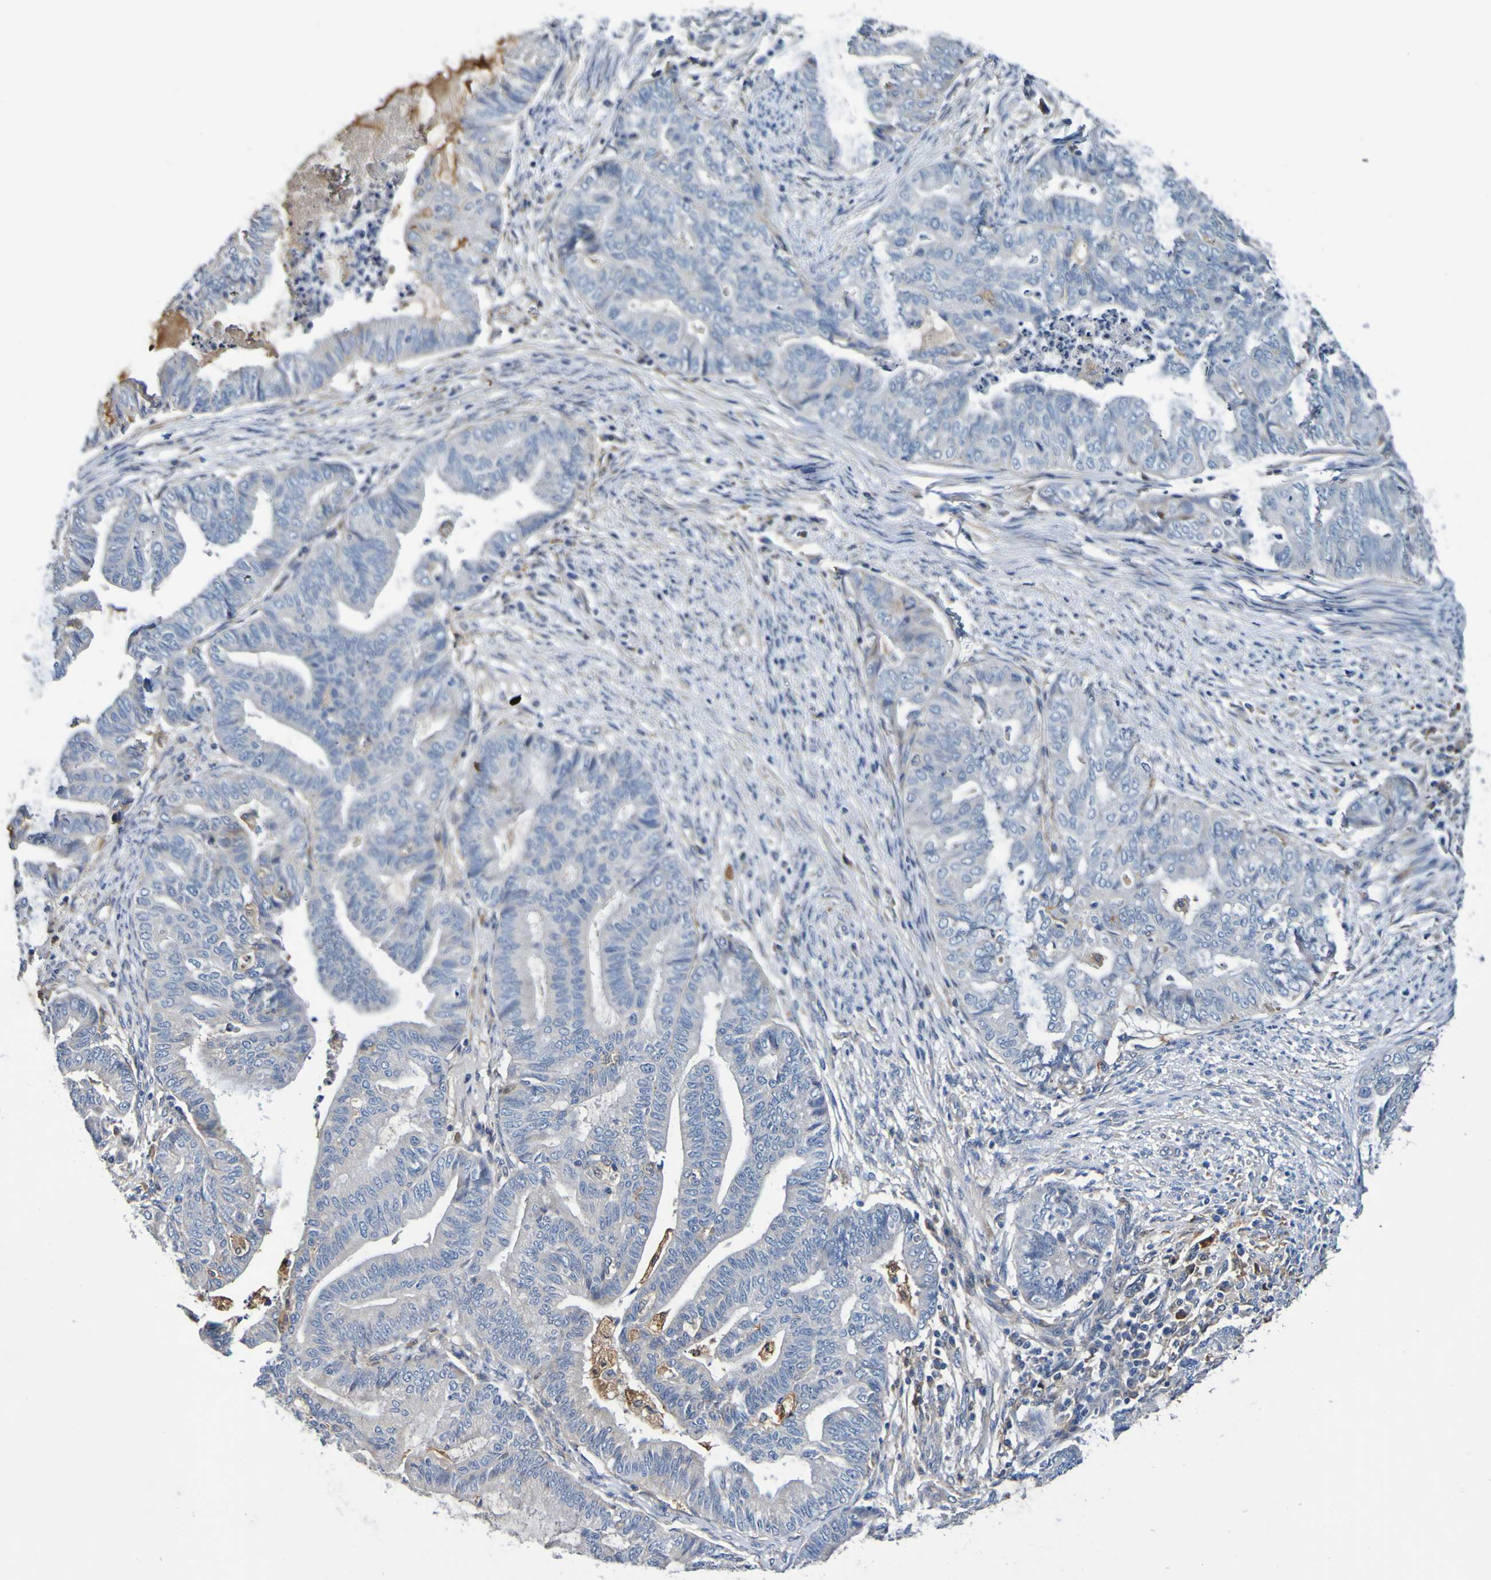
{"staining": {"intensity": "negative", "quantity": "none", "location": "none"}, "tissue": "endometrial cancer", "cell_type": "Tumor cells", "image_type": "cancer", "snomed": [{"axis": "morphology", "description": "Adenocarcinoma, NOS"}, {"axis": "topography", "description": "Endometrium"}], "caption": "High power microscopy image of an IHC image of adenocarcinoma (endometrial), revealing no significant positivity in tumor cells.", "gene": "METAP2", "patient": {"sex": "female", "age": 79}}